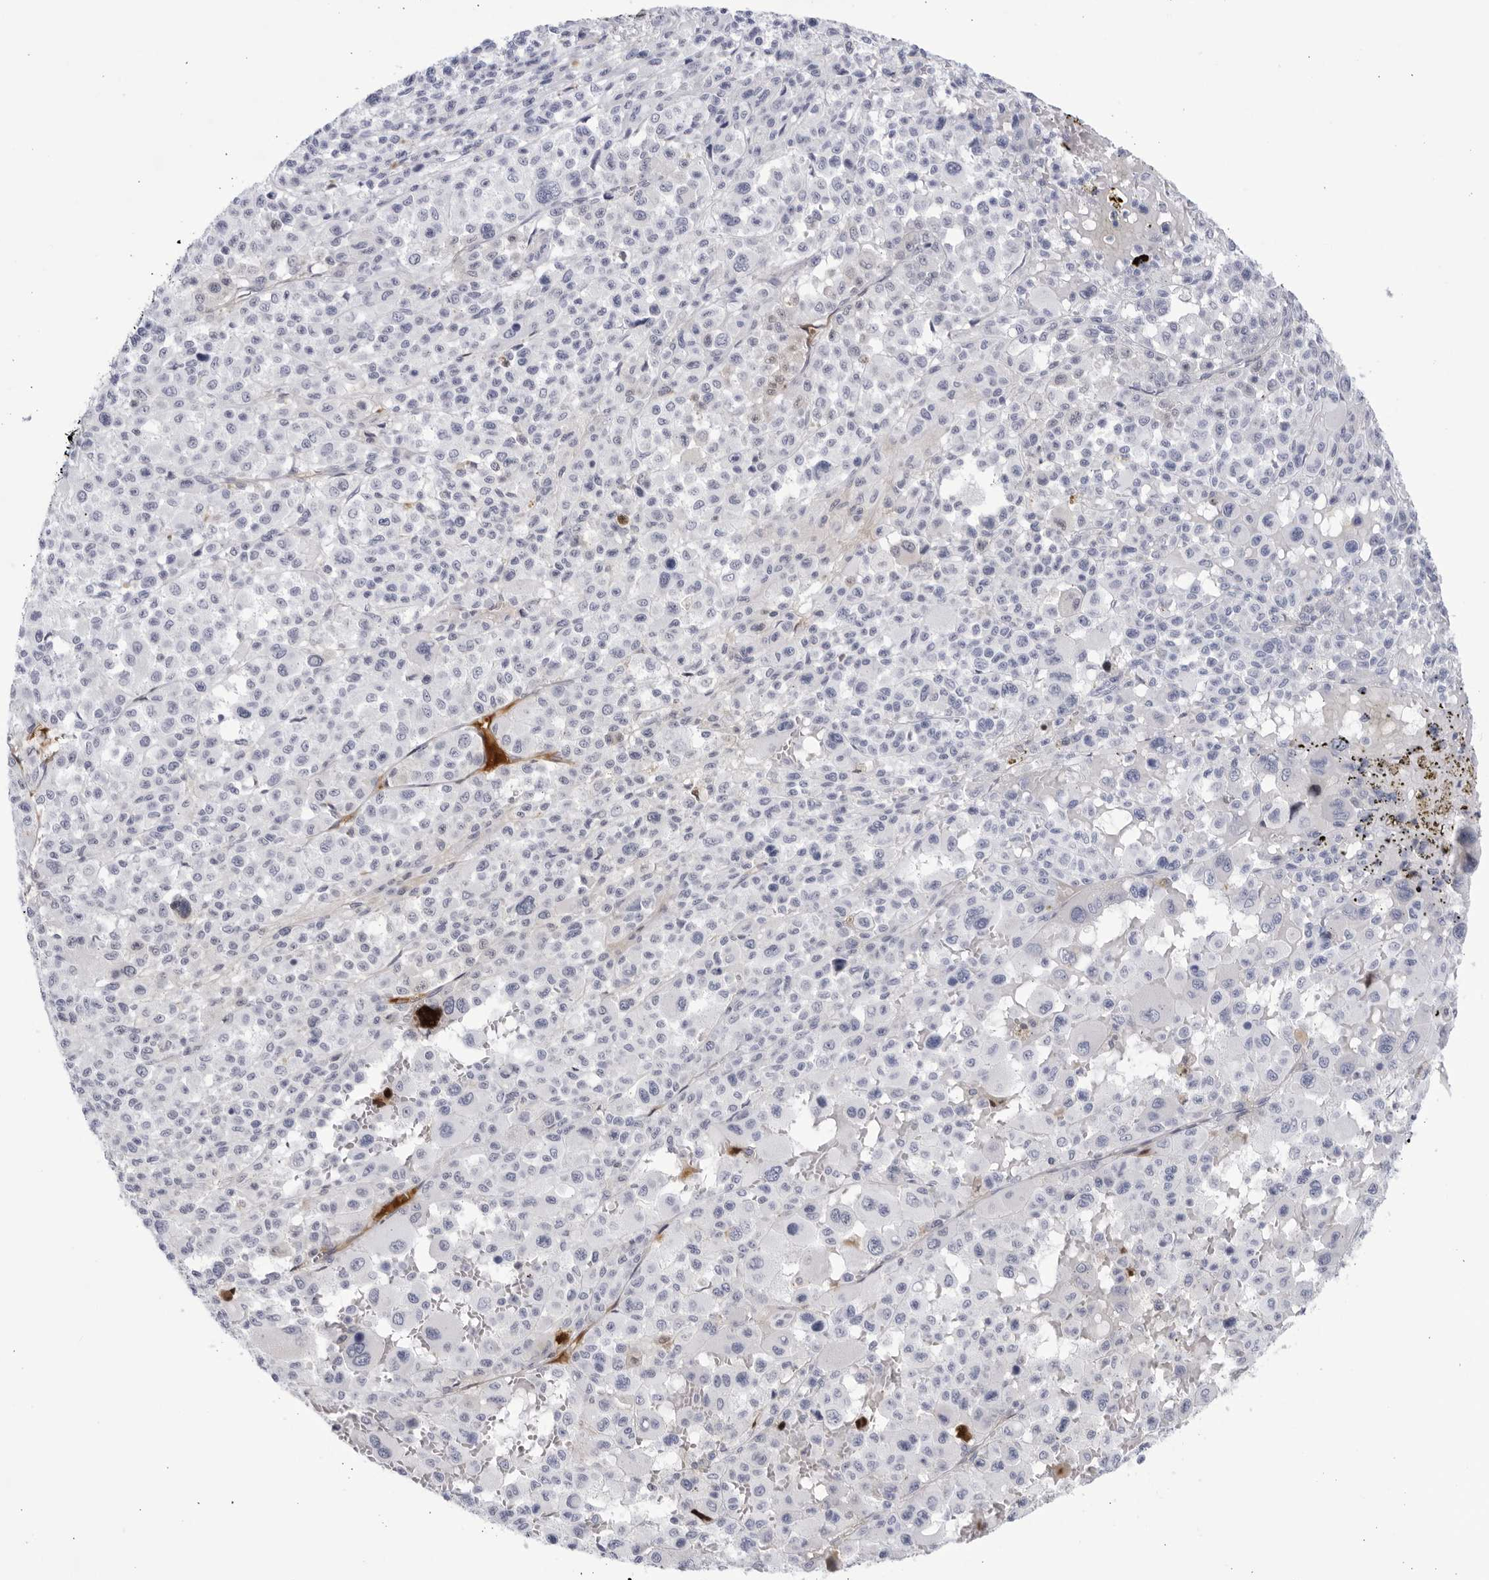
{"staining": {"intensity": "negative", "quantity": "none", "location": "none"}, "tissue": "melanoma", "cell_type": "Tumor cells", "image_type": "cancer", "snomed": [{"axis": "morphology", "description": "Malignant melanoma, Metastatic site"}, {"axis": "topography", "description": "Skin"}], "caption": "An immunohistochemistry photomicrograph of melanoma is shown. There is no staining in tumor cells of melanoma. Brightfield microscopy of immunohistochemistry (IHC) stained with DAB (brown) and hematoxylin (blue), captured at high magnification.", "gene": "CNBD1", "patient": {"sex": "female", "age": 74}}